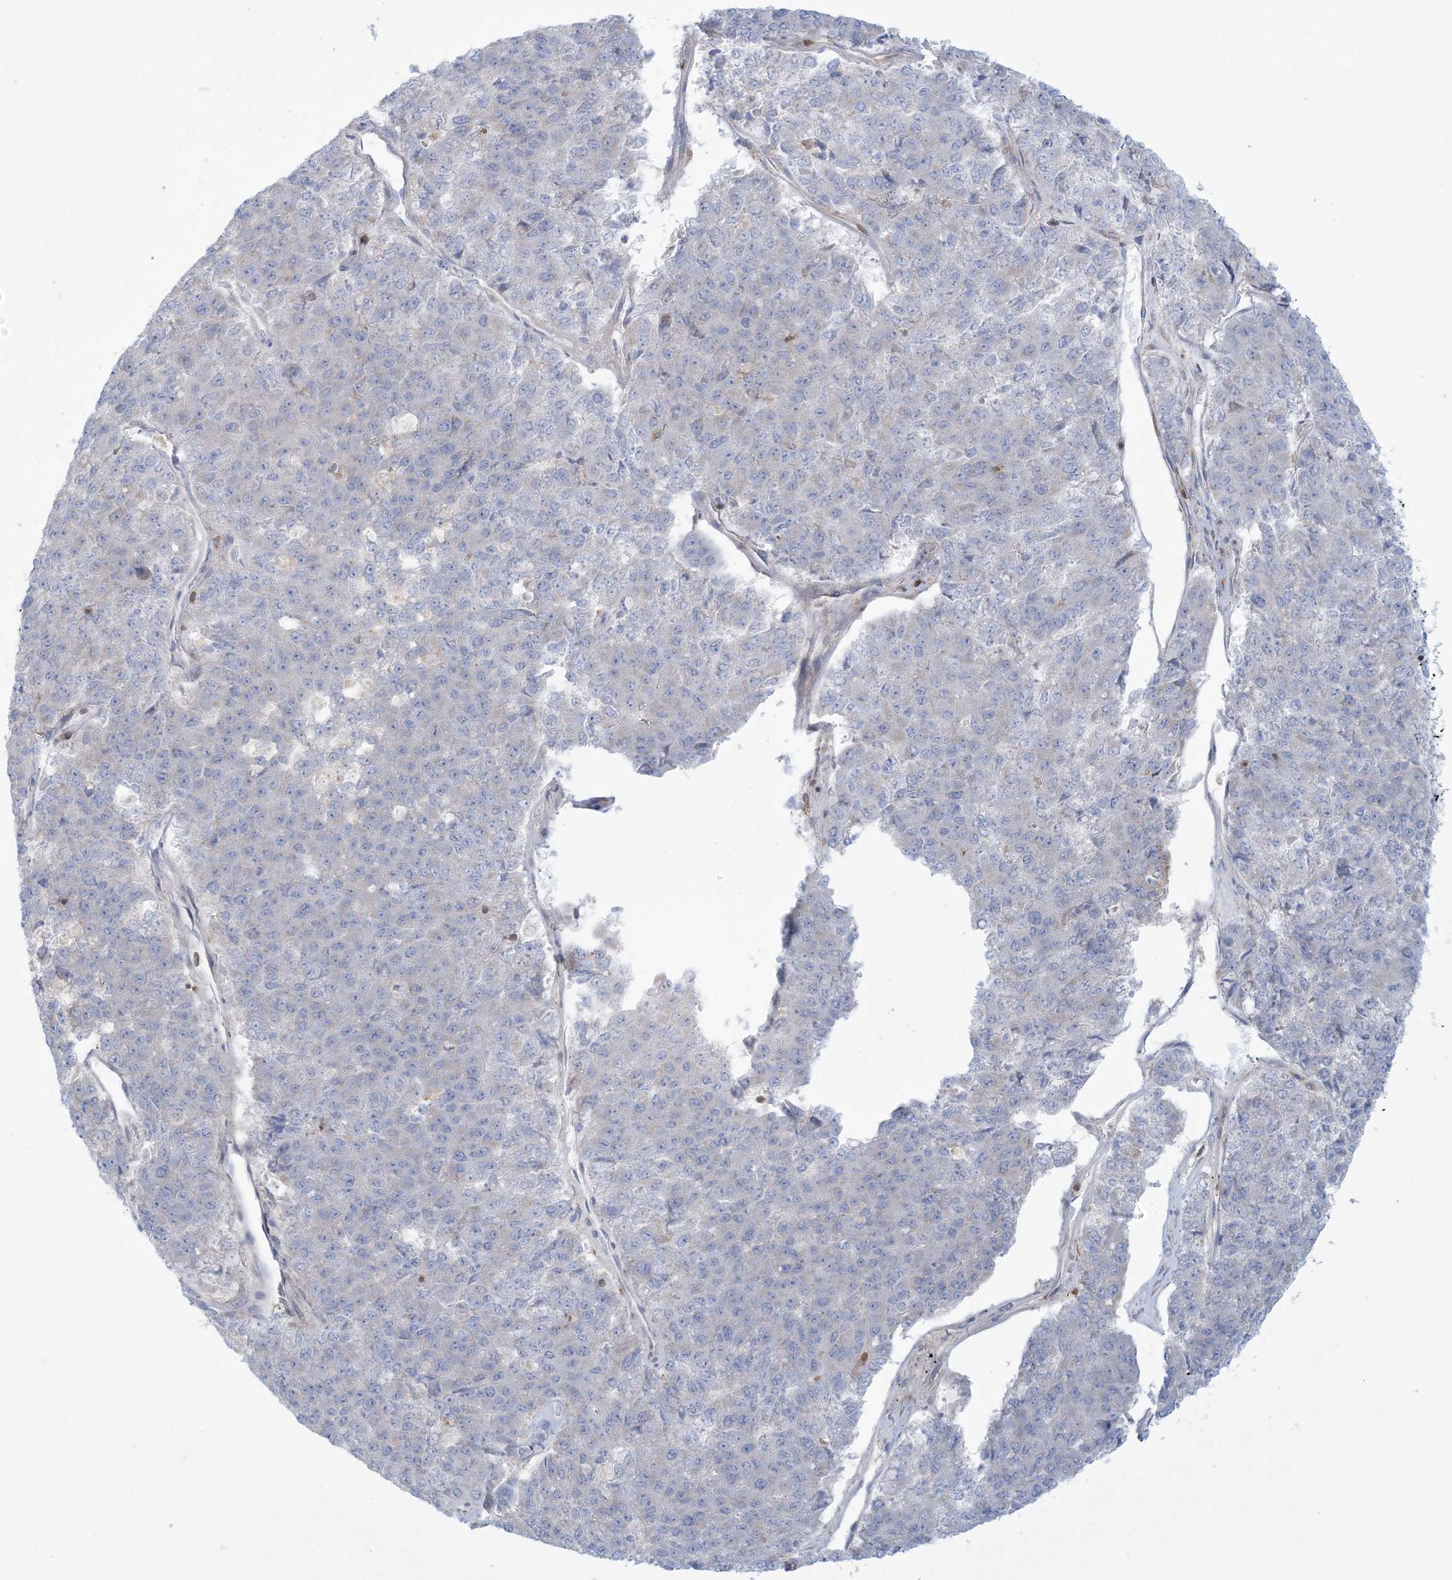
{"staining": {"intensity": "negative", "quantity": "none", "location": "none"}, "tissue": "pancreatic cancer", "cell_type": "Tumor cells", "image_type": "cancer", "snomed": [{"axis": "morphology", "description": "Adenocarcinoma, NOS"}, {"axis": "topography", "description": "Pancreas"}], "caption": "The micrograph reveals no significant positivity in tumor cells of pancreatic cancer. Nuclei are stained in blue.", "gene": "ARHGAP30", "patient": {"sex": "male", "age": 50}}